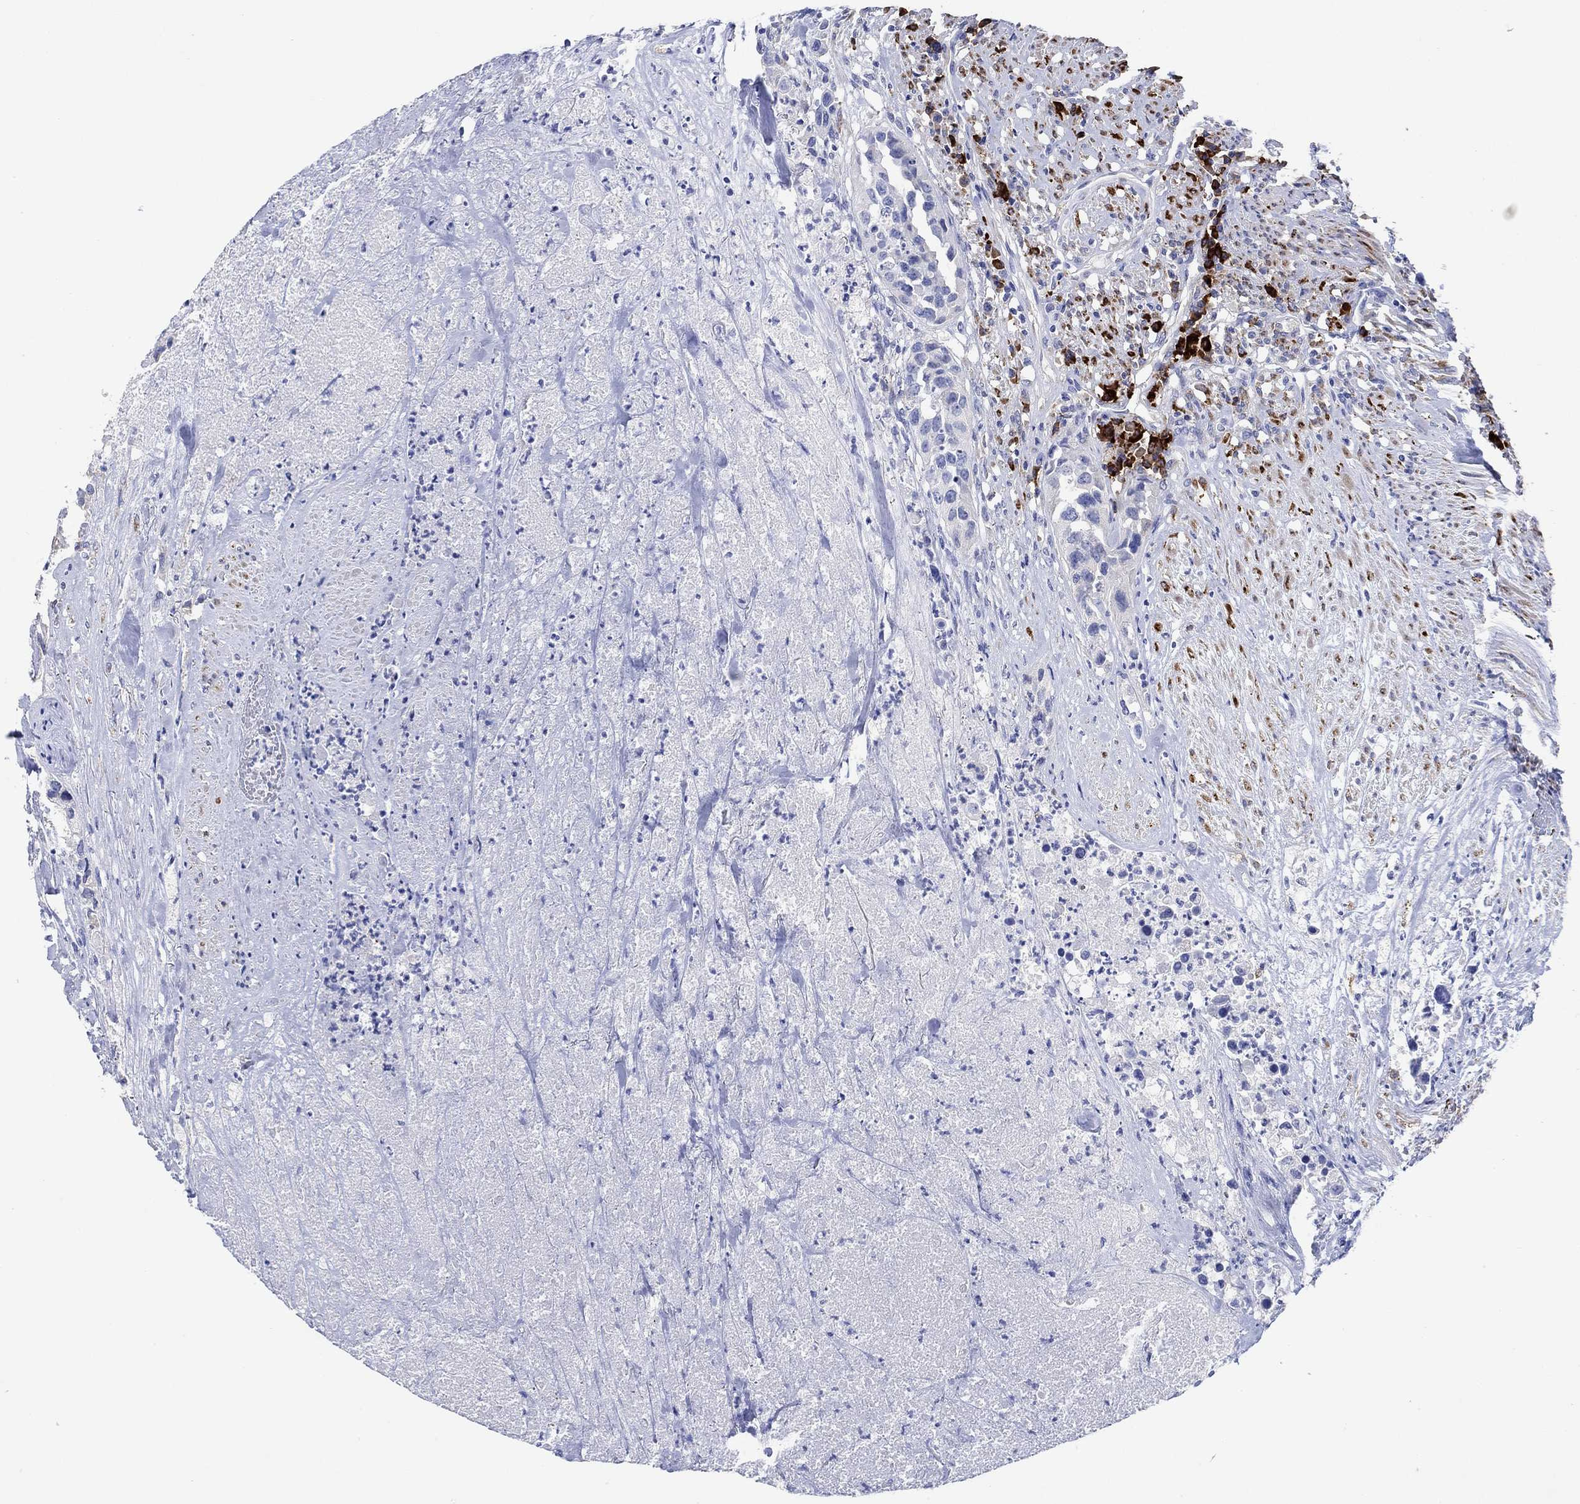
{"staining": {"intensity": "negative", "quantity": "none", "location": "none"}, "tissue": "urothelial cancer", "cell_type": "Tumor cells", "image_type": "cancer", "snomed": [{"axis": "morphology", "description": "Urothelial carcinoma, High grade"}, {"axis": "topography", "description": "Urinary bladder"}], "caption": "Immunohistochemistry micrograph of neoplastic tissue: human urothelial carcinoma (high-grade) stained with DAB (3,3'-diaminobenzidine) shows no significant protein positivity in tumor cells.", "gene": "P2RY6", "patient": {"sex": "female", "age": 73}}